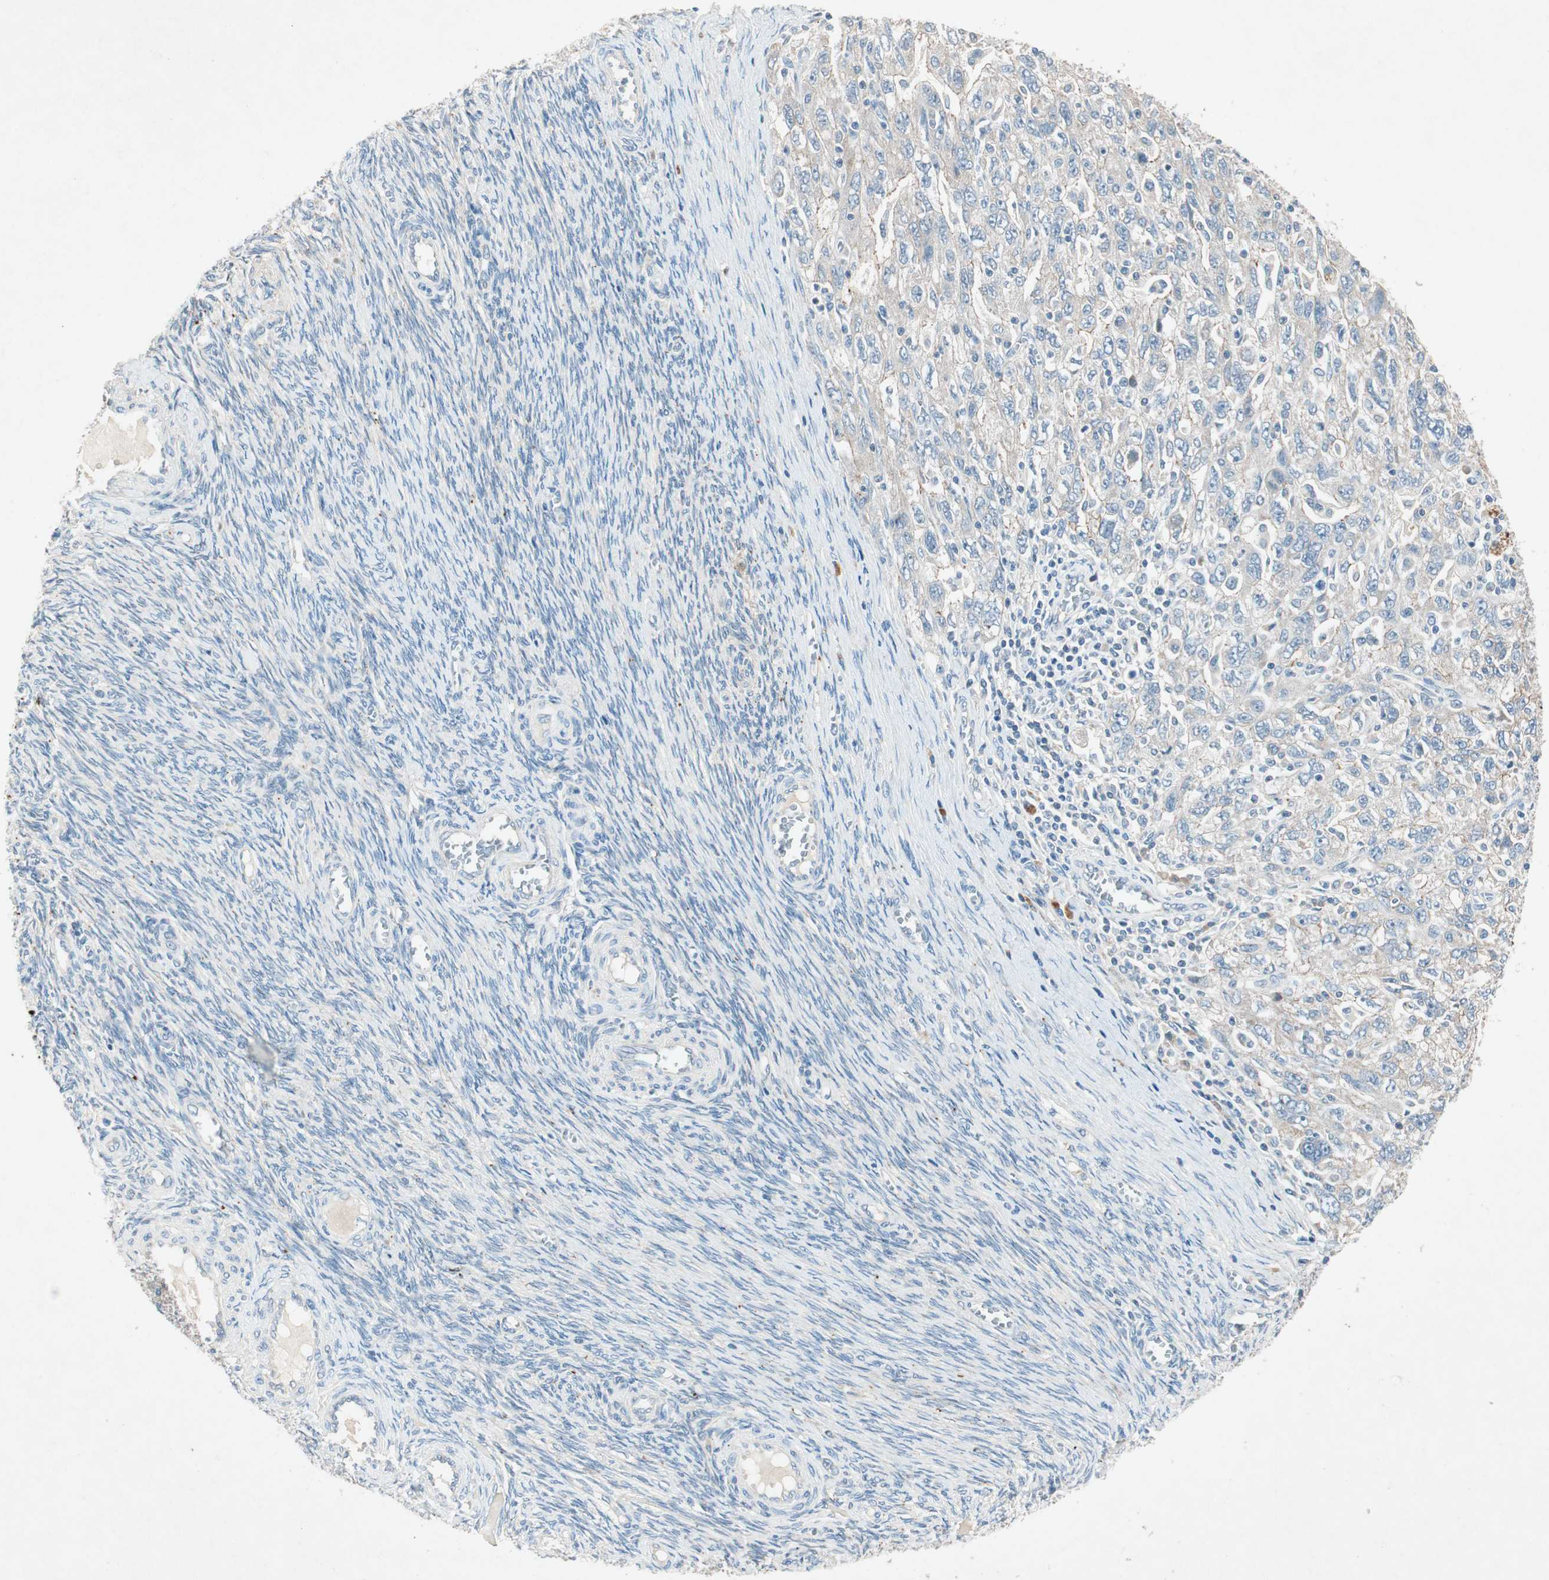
{"staining": {"intensity": "weak", "quantity": "25%-75%", "location": "cytoplasmic/membranous"}, "tissue": "ovarian cancer", "cell_type": "Tumor cells", "image_type": "cancer", "snomed": [{"axis": "morphology", "description": "Carcinoma, NOS"}, {"axis": "morphology", "description": "Cystadenocarcinoma, serous, NOS"}, {"axis": "topography", "description": "Ovary"}], "caption": "Human ovarian serous cystadenocarcinoma stained with a brown dye demonstrates weak cytoplasmic/membranous positive expression in about 25%-75% of tumor cells.", "gene": "NKAIN1", "patient": {"sex": "female", "age": 69}}